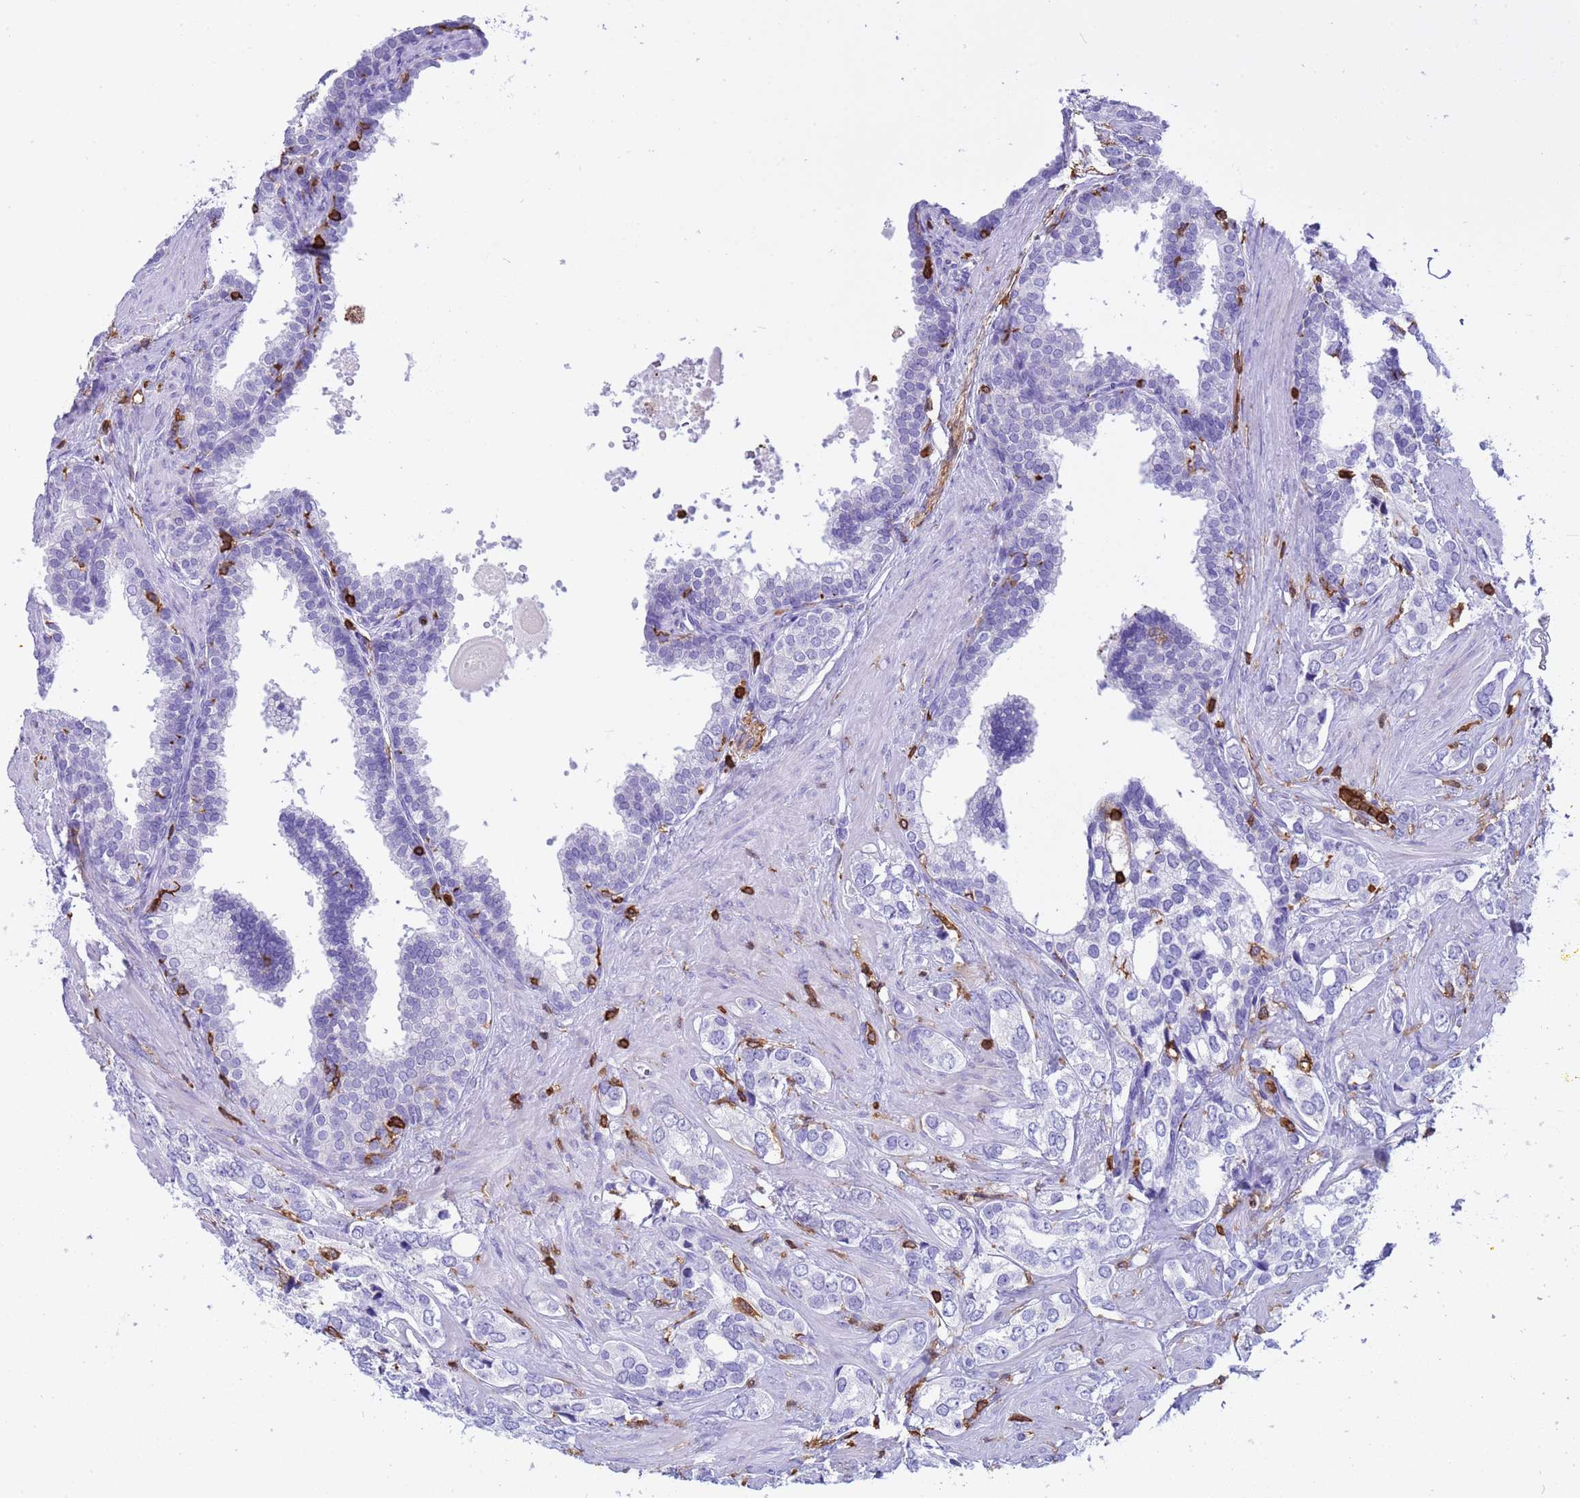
{"staining": {"intensity": "negative", "quantity": "none", "location": "none"}, "tissue": "prostate cancer", "cell_type": "Tumor cells", "image_type": "cancer", "snomed": [{"axis": "morphology", "description": "Adenocarcinoma, High grade"}, {"axis": "topography", "description": "Prostate"}], "caption": "Tumor cells are negative for protein expression in human prostate high-grade adenocarcinoma. (DAB immunohistochemistry (IHC), high magnification).", "gene": "IRF5", "patient": {"sex": "male", "age": 66}}